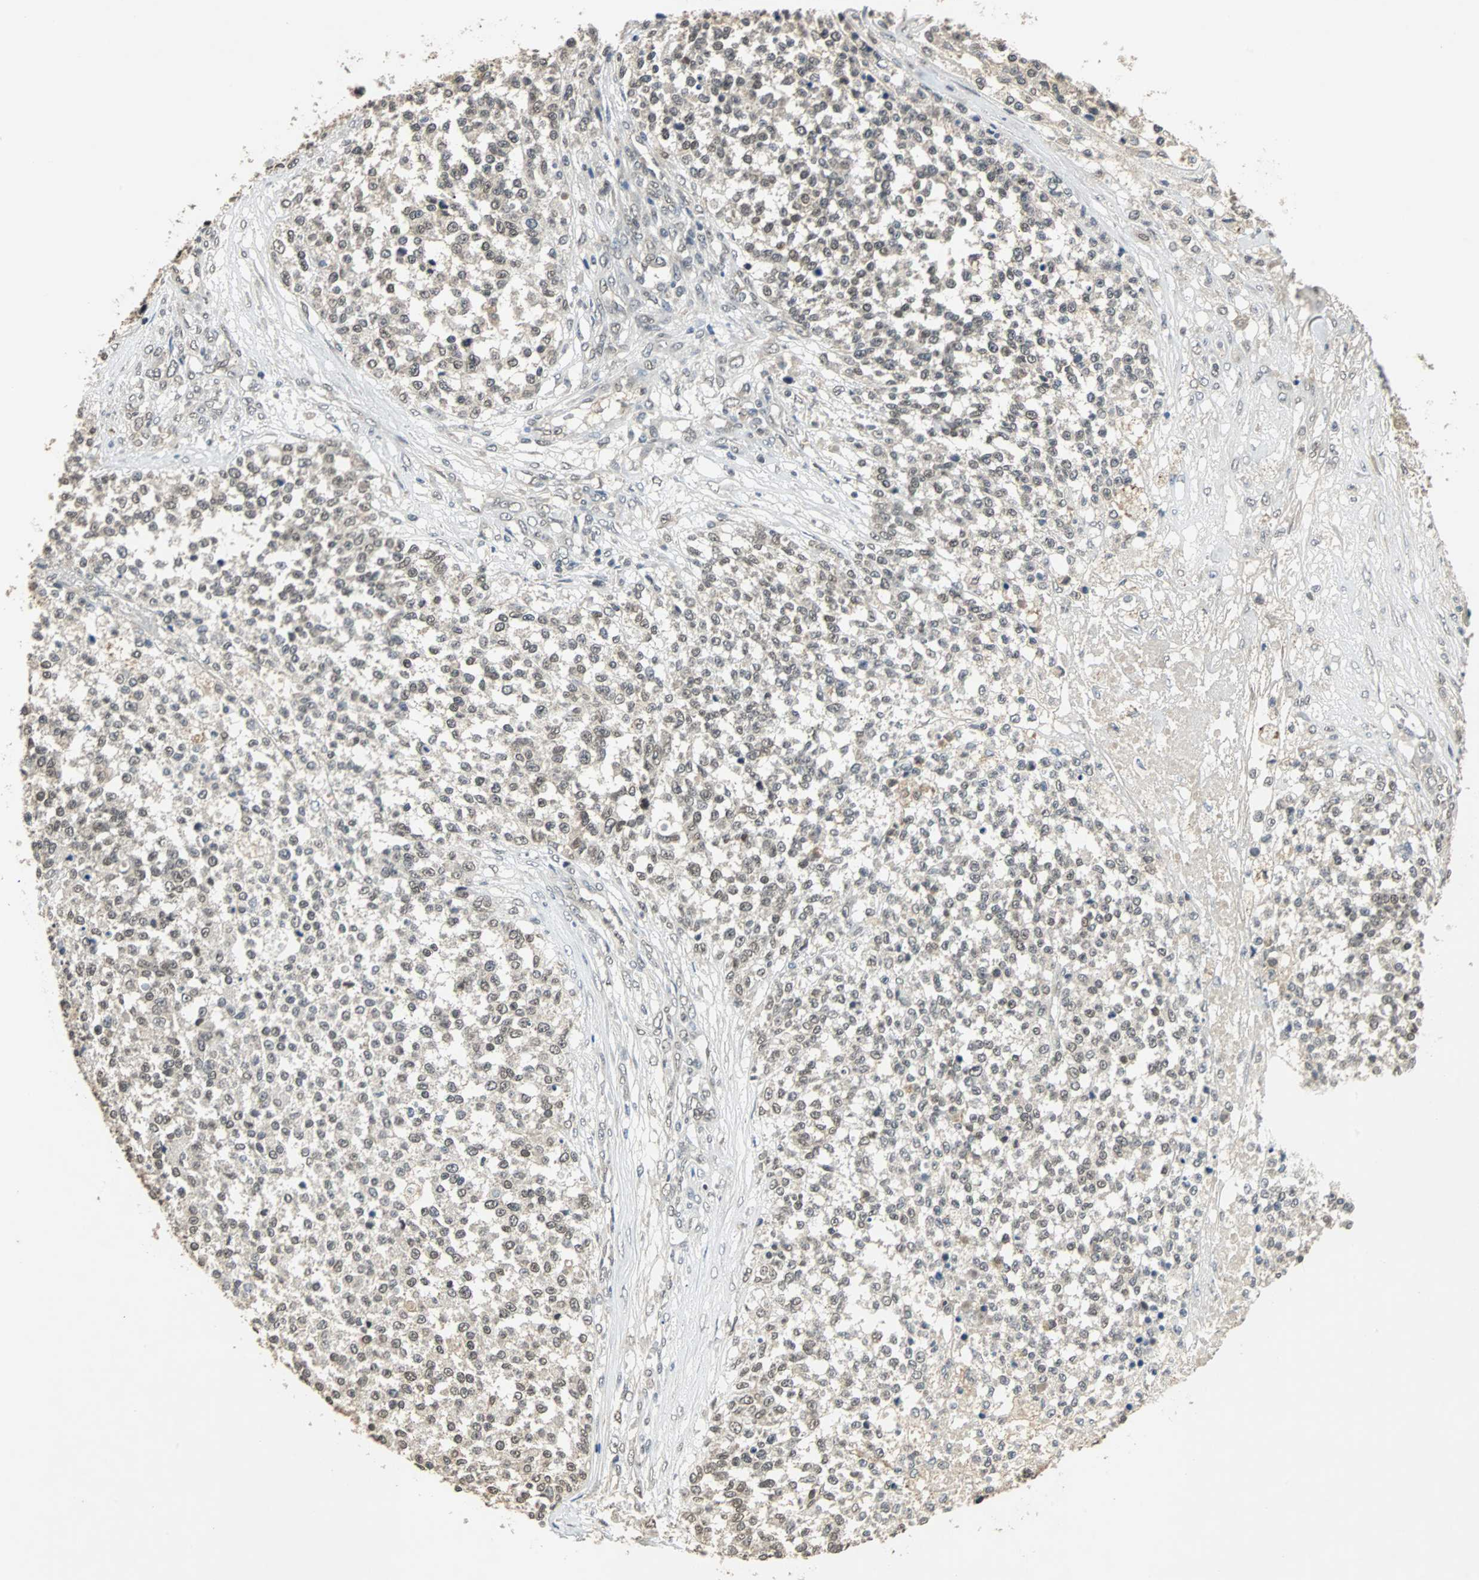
{"staining": {"intensity": "weak", "quantity": "<25%", "location": "nuclear"}, "tissue": "testis cancer", "cell_type": "Tumor cells", "image_type": "cancer", "snomed": [{"axis": "morphology", "description": "Seminoma, NOS"}, {"axis": "topography", "description": "Testis"}], "caption": "IHC micrograph of neoplastic tissue: testis cancer stained with DAB exhibits no significant protein staining in tumor cells.", "gene": "PHC1", "patient": {"sex": "male", "age": 59}}